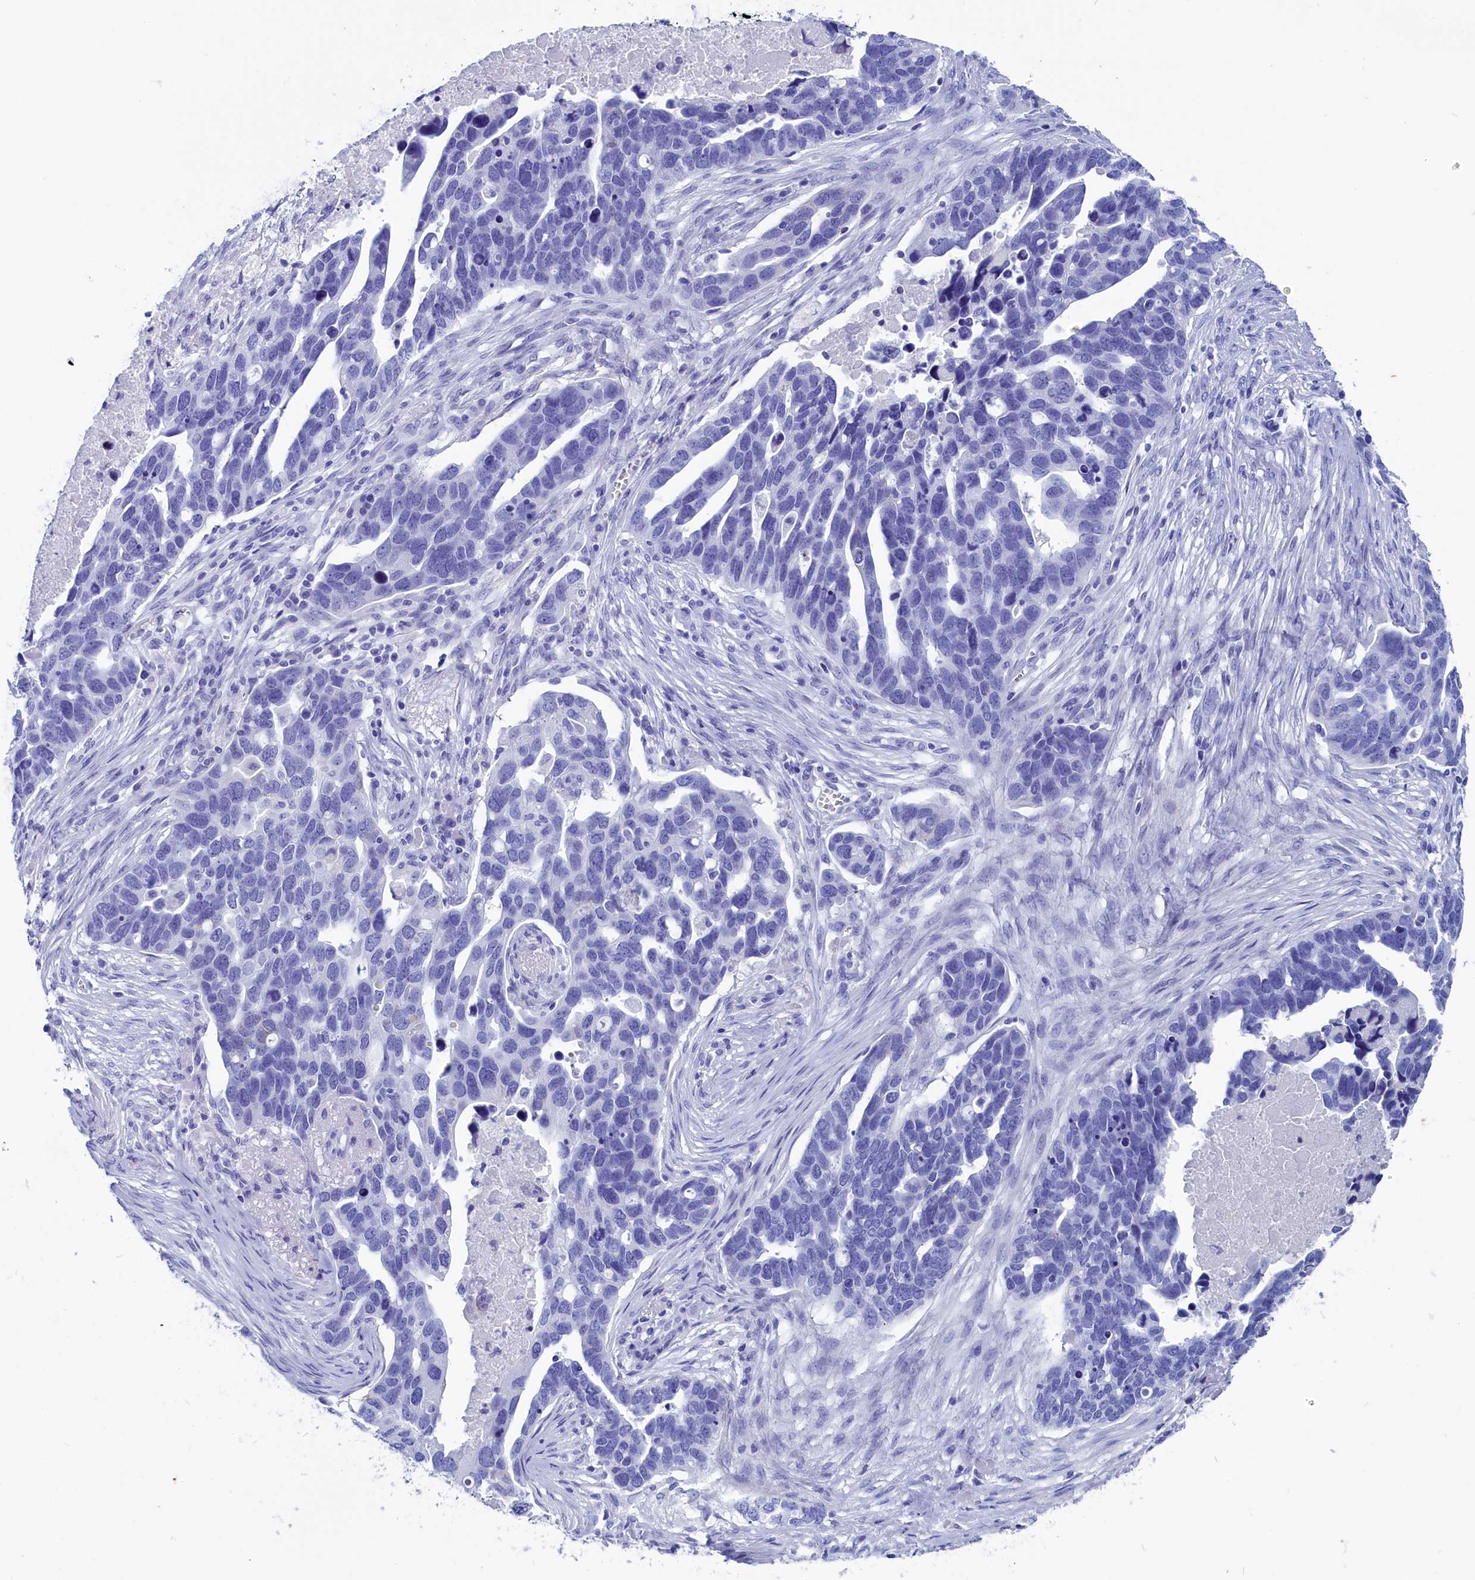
{"staining": {"intensity": "negative", "quantity": "none", "location": "none"}, "tissue": "ovarian cancer", "cell_type": "Tumor cells", "image_type": "cancer", "snomed": [{"axis": "morphology", "description": "Cystadenocarcinoma, serous, NOS"}, {"axis": "topography", "description": "Ovary"}], "caption": "This is an immunohistochemistry (IHC) image of human ovarian cancer (serous cystadenocarcinoma). There is no expression in tumor cells.", "gene": "ANKRD29", "patient": {"sex": "female", "age": 54}}